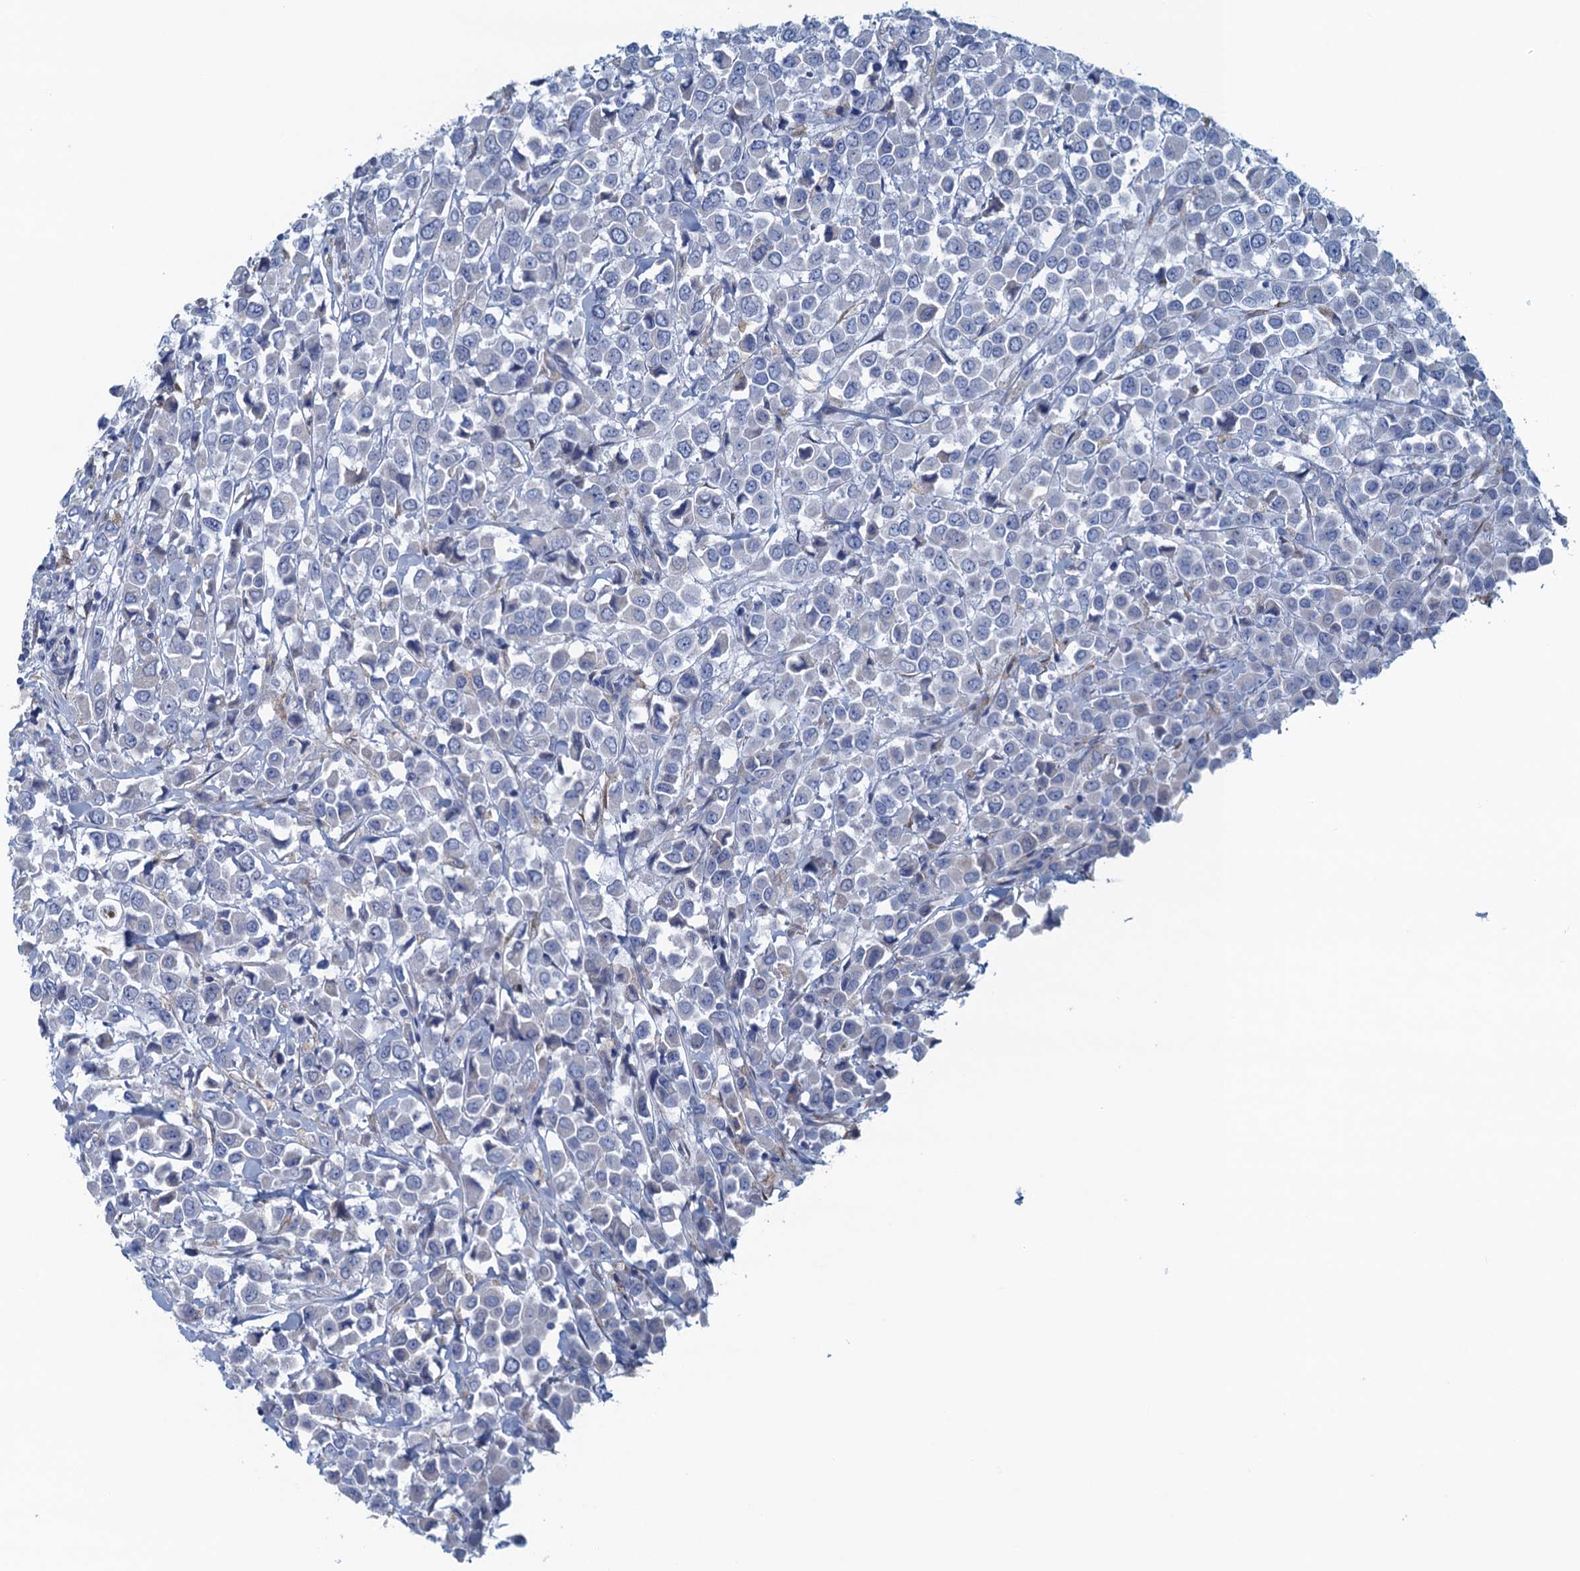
{"staining": {"intensity": "negative", "quantity": "none", "location": "none"}, "tissue": "breast cancer", "cell_type": "Tumor cells", "image_type": "cancer", "snomed": [{"axis": "morphology", "description": "Duct carcinoma"}, {"axis": "topography", "description": "Breast"}], "caption": "This is an IHC histopathology image of breast cancer. There is no staining in tumor cells.", "gene": "C10orf88", "patient": {"sex": "female", "age": 61}}